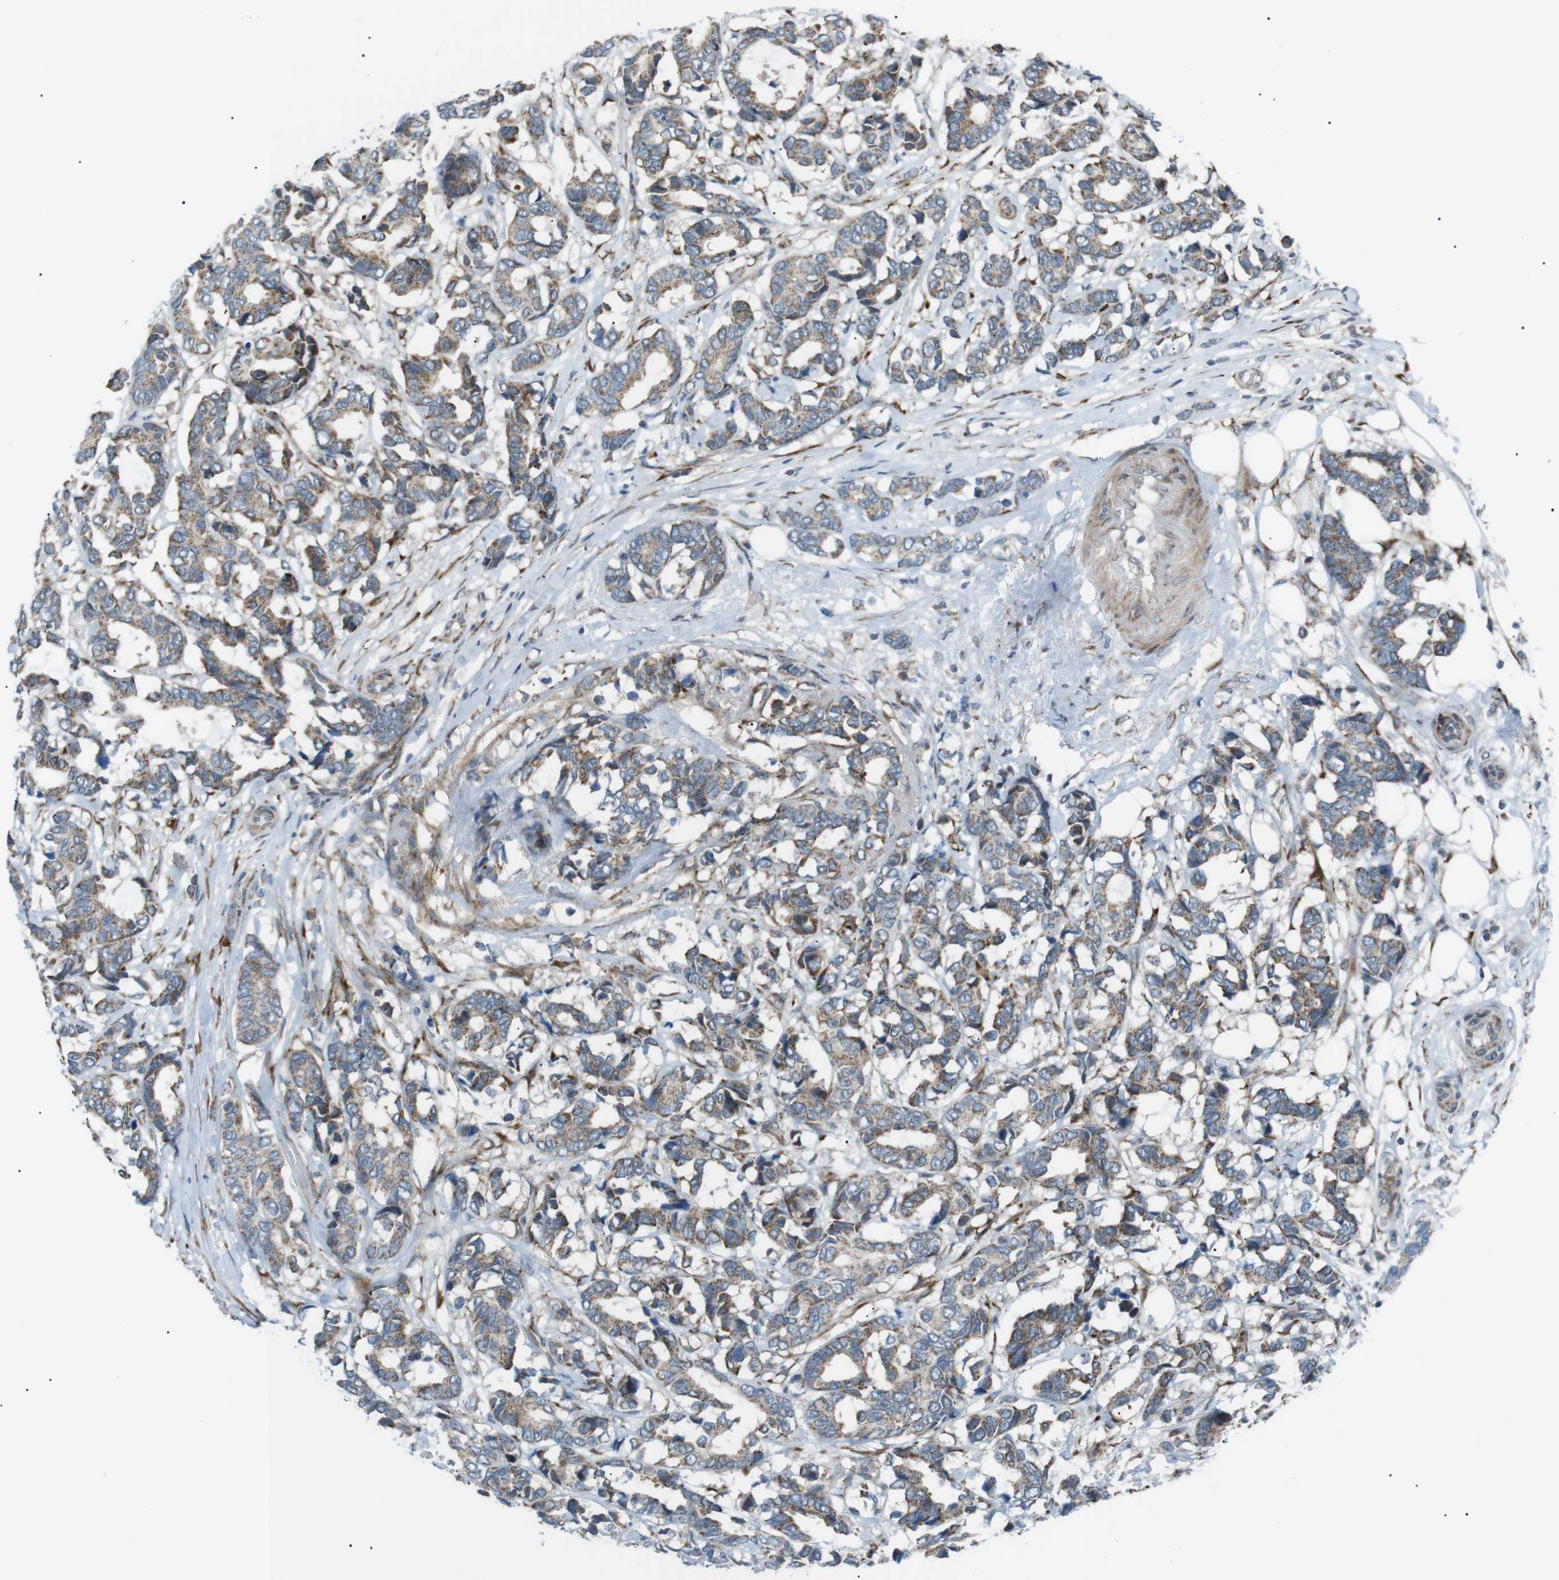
{"staining": {"intensity": "moderate", "quantity": ">75%", "location": "cytoplasmic/membranous"}, "tissue": "breast cancer", "cell_type": "Tumor cells", "image_type": "cancer", "snomed": [{"axis": "morphology", "description": "Duct carcinoma"}, {"axis": "topography", "description": "Breast"}], "caption": "The histopathology image demonstrates immunohistochemical staining of breast cancer (intraductal carcinoma). There is moderate cytoplasmic/membranous positivity is seen in approximately >75% of tumor cells. Nuclei are stained in blue.", "gene": "ARID5B", "patient": {"sex": "female", "age": 87}}